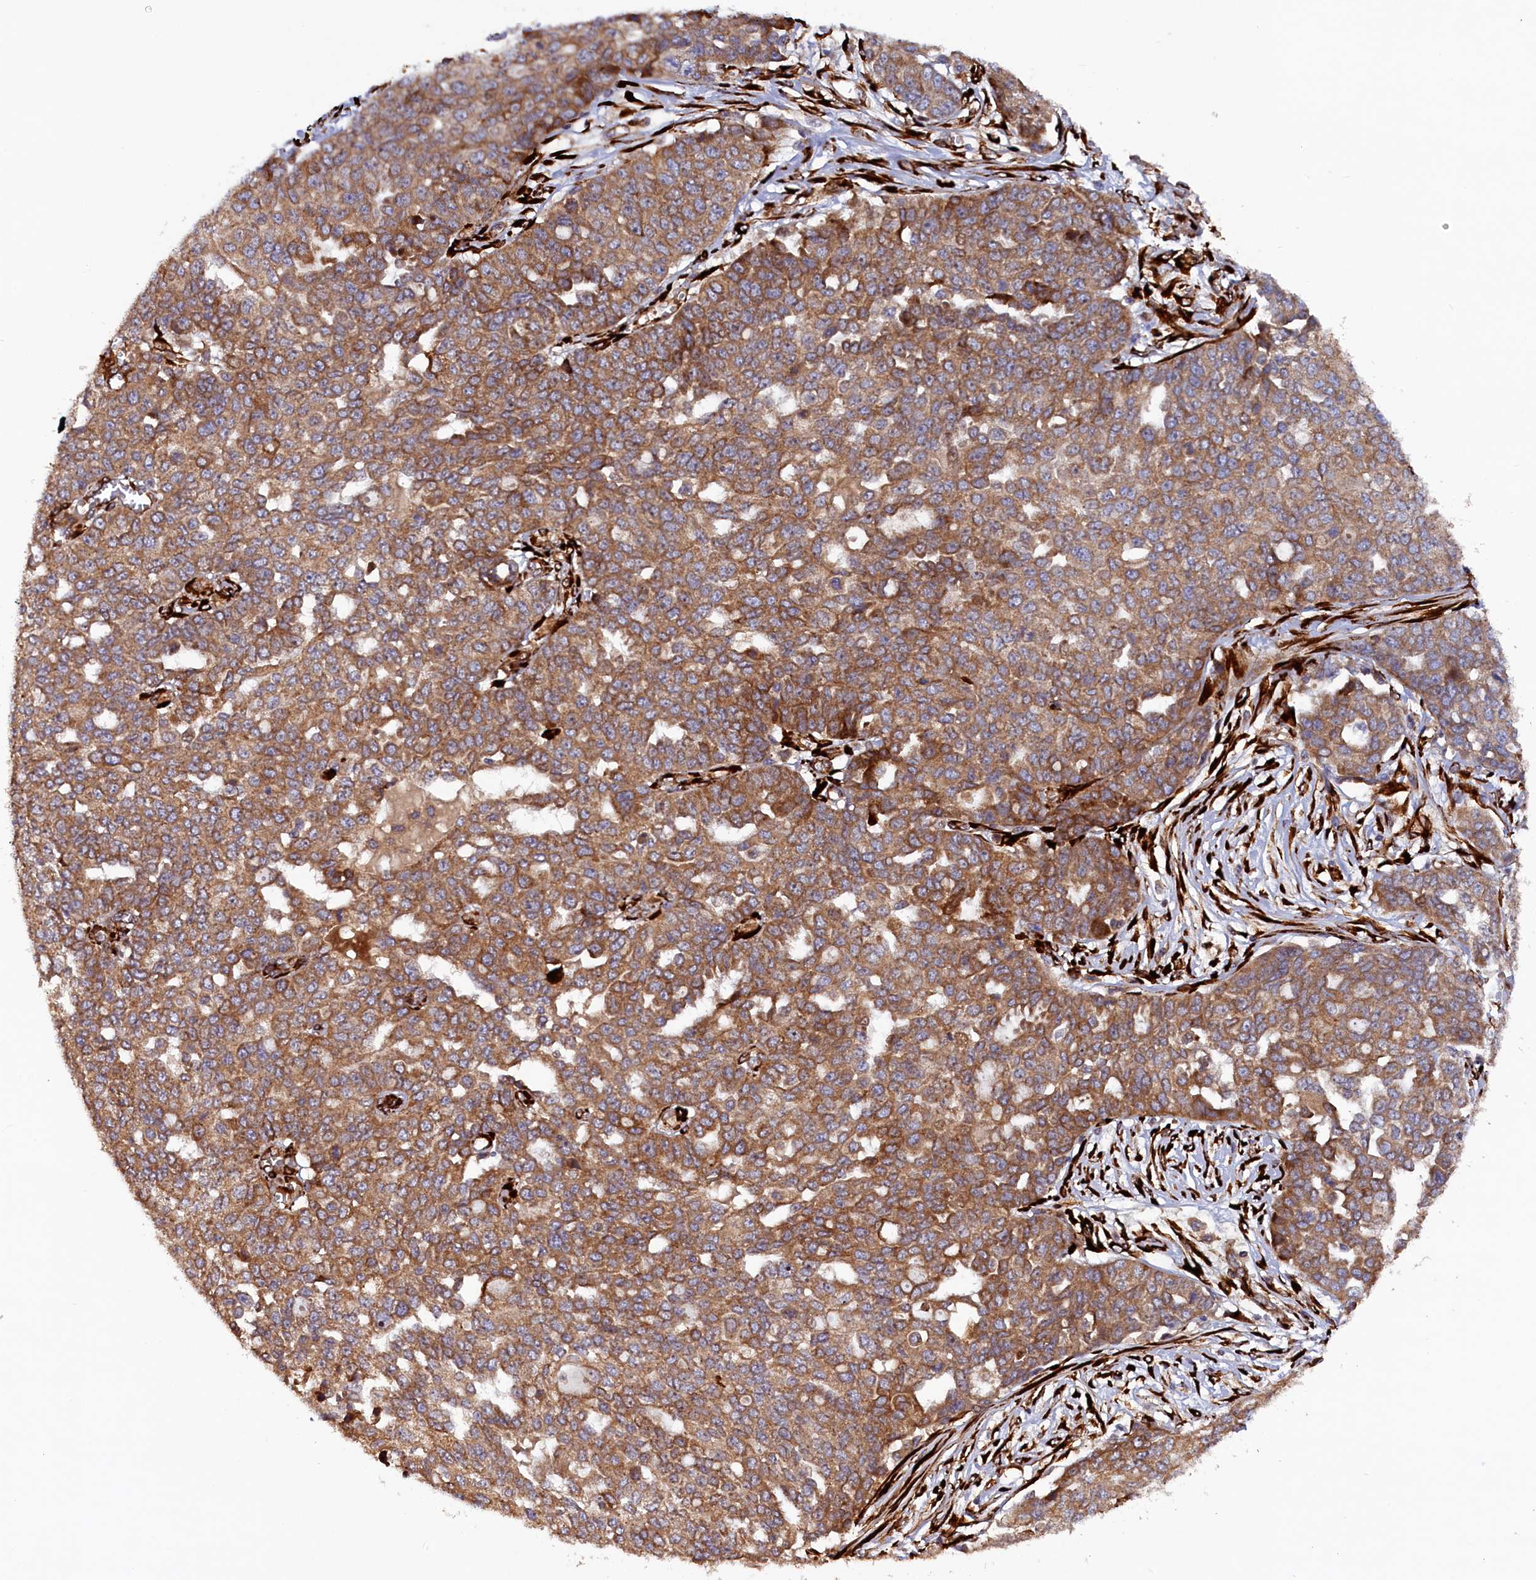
{"staining": {"intensity": "moderate", "quantity": ">75%", "location": "cytoplasmic/membranous"}, "tissue": "ovarian cancer", "cell_type": "Tumor cells", "image_type": "cancer", "snomed": [{"axis": "morphology", "description": "Cystadenocarcinoma, serous, NOS"}, {"axis": "topography", "description": "Soft tissue"}, {"axis": "topography", "description": "Ovary"}], "caption": "Ovarian cancer (serous cystadenocarcinoma) was stained to show a protein in brown. There is medium levels of moderate cytoplasmic/membranous positivity in approximately >75% of tumor cells.", "gene": "ARRDC4", "patient": {"sex": "female", "age": 57}}